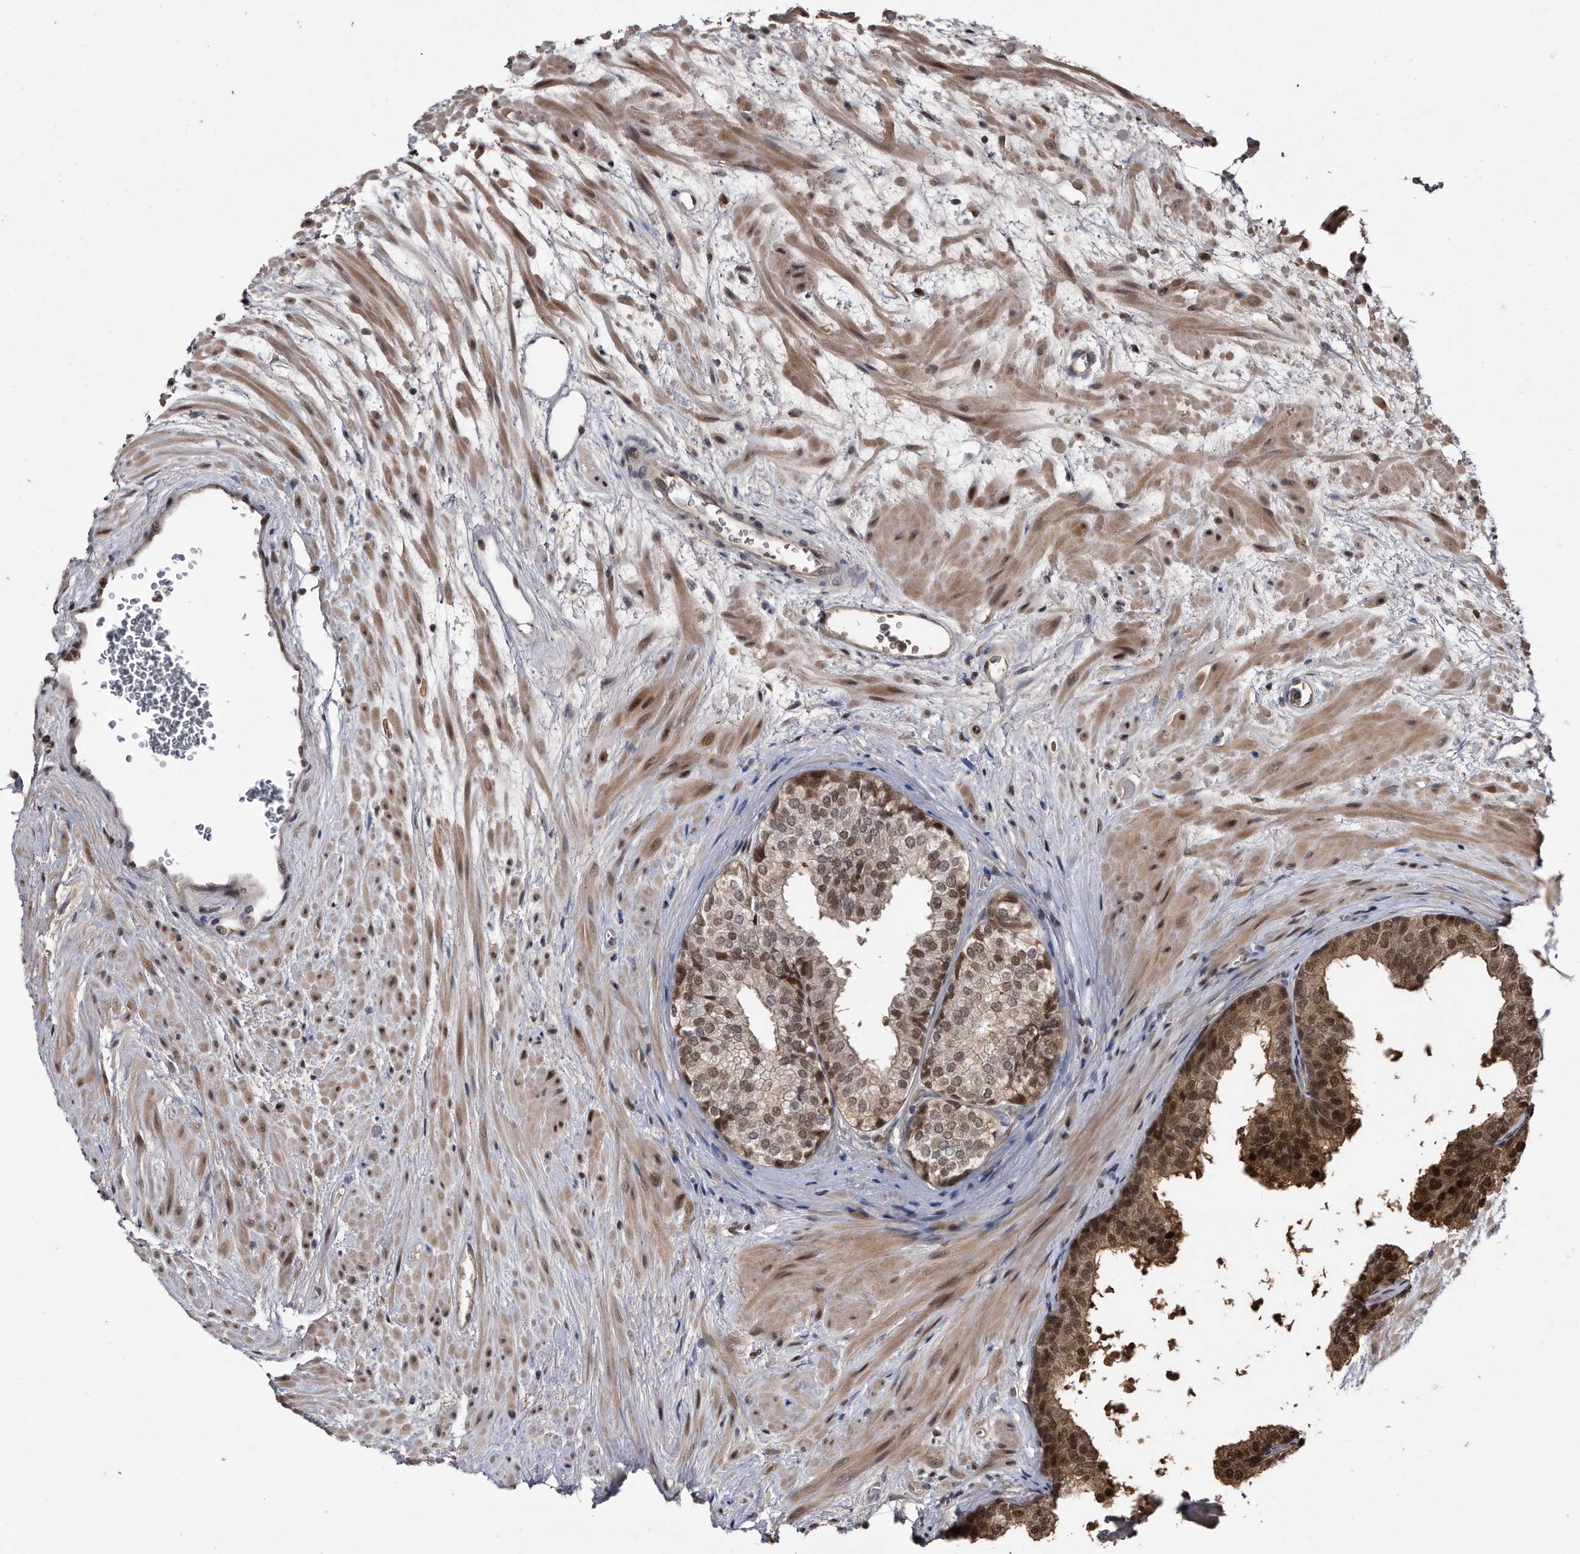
{"staining": {"intensity": "strong", "quantity": ">75%", "location": "cytoplasmic/membranous,nuclear"}, "tissue": "prostate", "cell_type": "Glandular cells", "image_type": "normal", "snomed": [{"axis": "morphology", "description": "Normal tissue, NOS"}, {"axis": "topography", "description": "Prostate"}], "caption": "Benign prostate shows strong cytoplasmic/membranous,nuclear positivity in about >75% of glandular cells (brown staining indicates protein expression, while blue staining denotes nuclei)..", "gene": "RAD23B", "patient": {"sex": "male", "age": 48}}